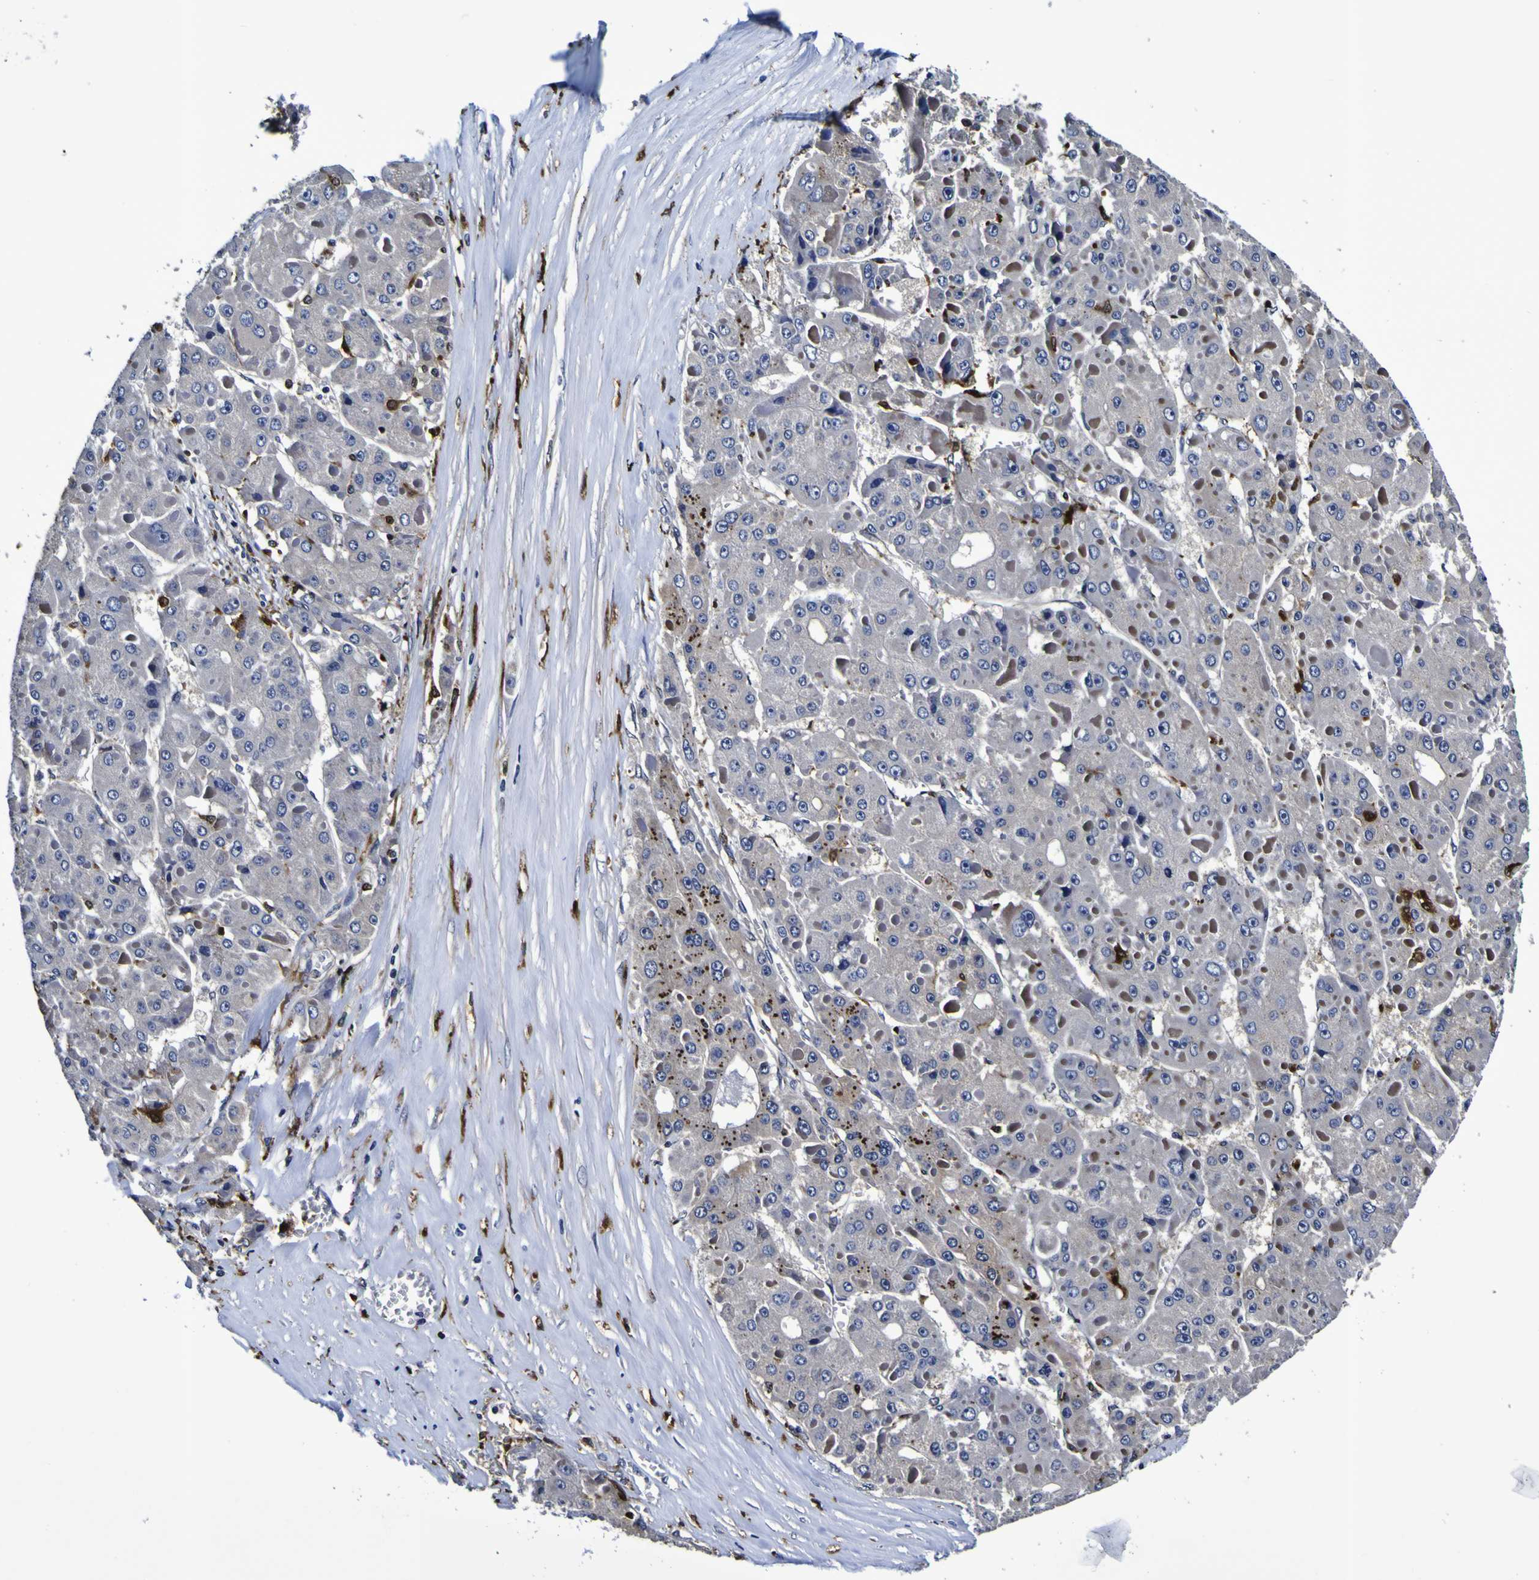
{"staining": {"intensity": "negative", "quantity": "none", "location": "none"}, "tissue": "liver cancer", "cell_type": "Tumor cells", "image_type": "cancer", "snomed": [{"axis": "morphology", "description": "Carcinoma, Hepatocellular, NOS"}, {"axis": "topography", "description": "Liver"}], "caption": "IHC photomicrograph of human liver hepatocellular carcinoma stained for a protein (brown), which reveals no expression in tumor cells. The staining was performed using DAB to visualize the protein expression in brown, while the nuclei were stained in blue with hematoxylin (Magnification: 20x).", "gene": "GPX1", "patient": {"sex": "female", "age": 73}}